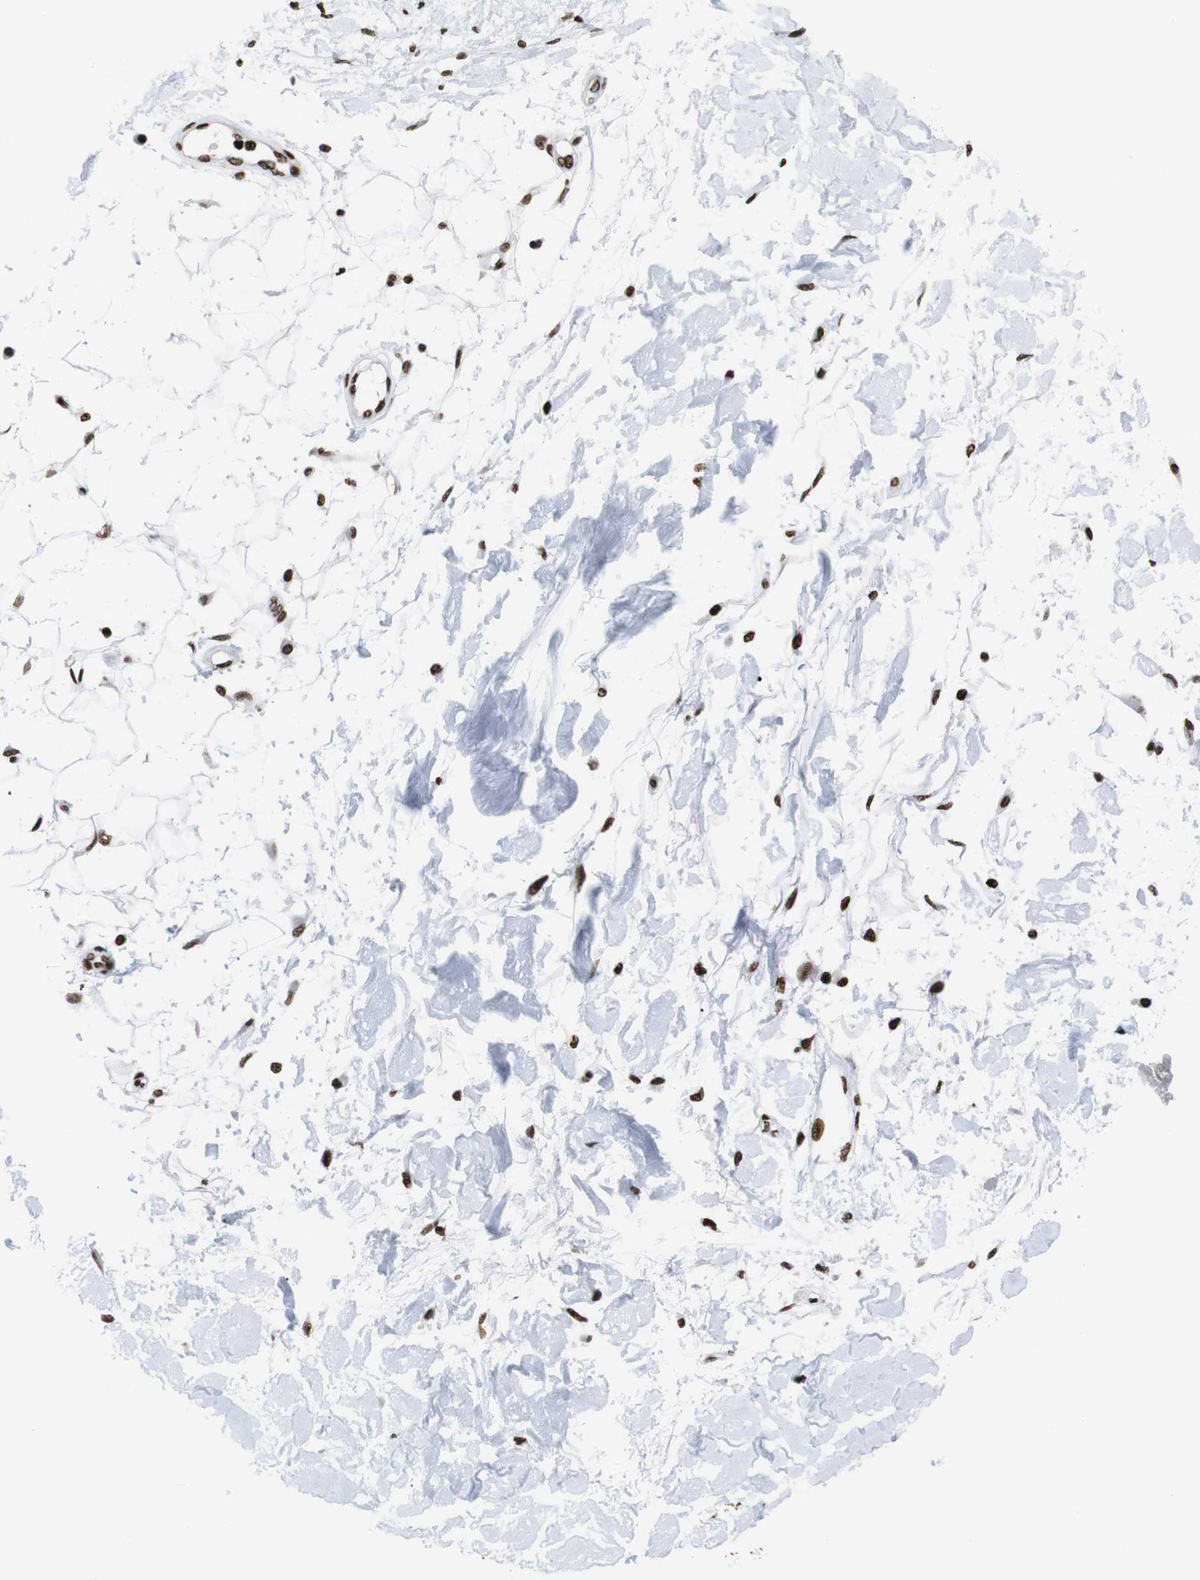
{"staining": {"intensity": "strong", "quantity": ">75%", "location": "nuclear"}, "tissue": "adipose tissue", "cell_type": "Adipocytes", "image_type": "normal", "snomed": [{"axis": "morphology", "description": "Squamous cell carcinoma, NOS"}, {"axis": "topography", "description": "Skin"}], "caption": "Brown immunohistochemical staining in benign human adipose tissue shows strong nuclear expression in approximately >75% of adipocytes.", "gene": "H1", "patient": {"sex": "male", "age": 83}}